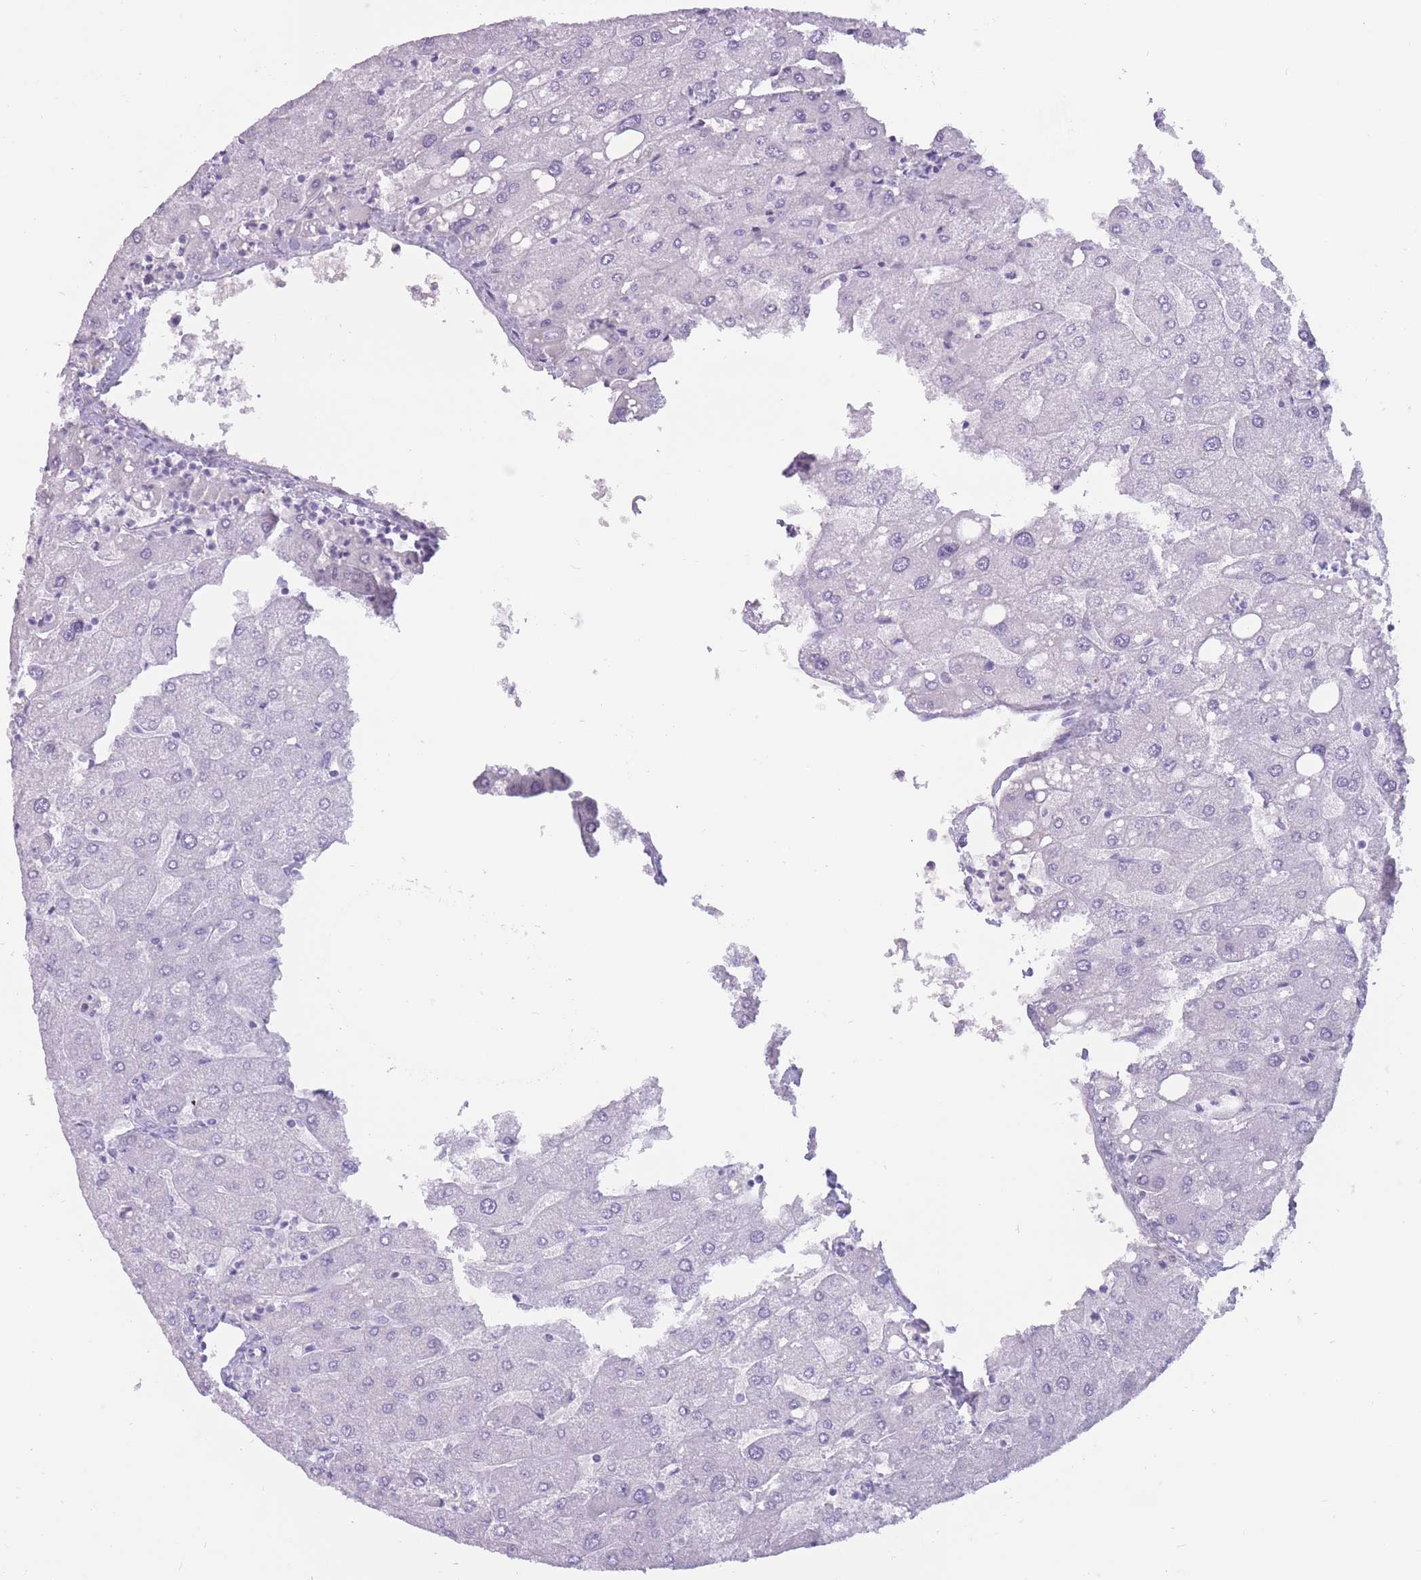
{"staining": {"intensity": "negative", "quantity": "none", "location": "none"}, "tissue": "liver", "cell_type": "Cholangiocytes", "image_type": "normal", "snomed": [{"axis": "morphology", "description": "Normal tissue, NOS"}, {"axis": "topography", "description": "Liver"}], "caption": "A high-resolution image shows IHC staining of unremarkable liver, which reveals no significant expression in cholangiocytes. Nuclei are stained in blue.", "gene": "PNMA3", "patient": {"sex": "male", "age": 67}}